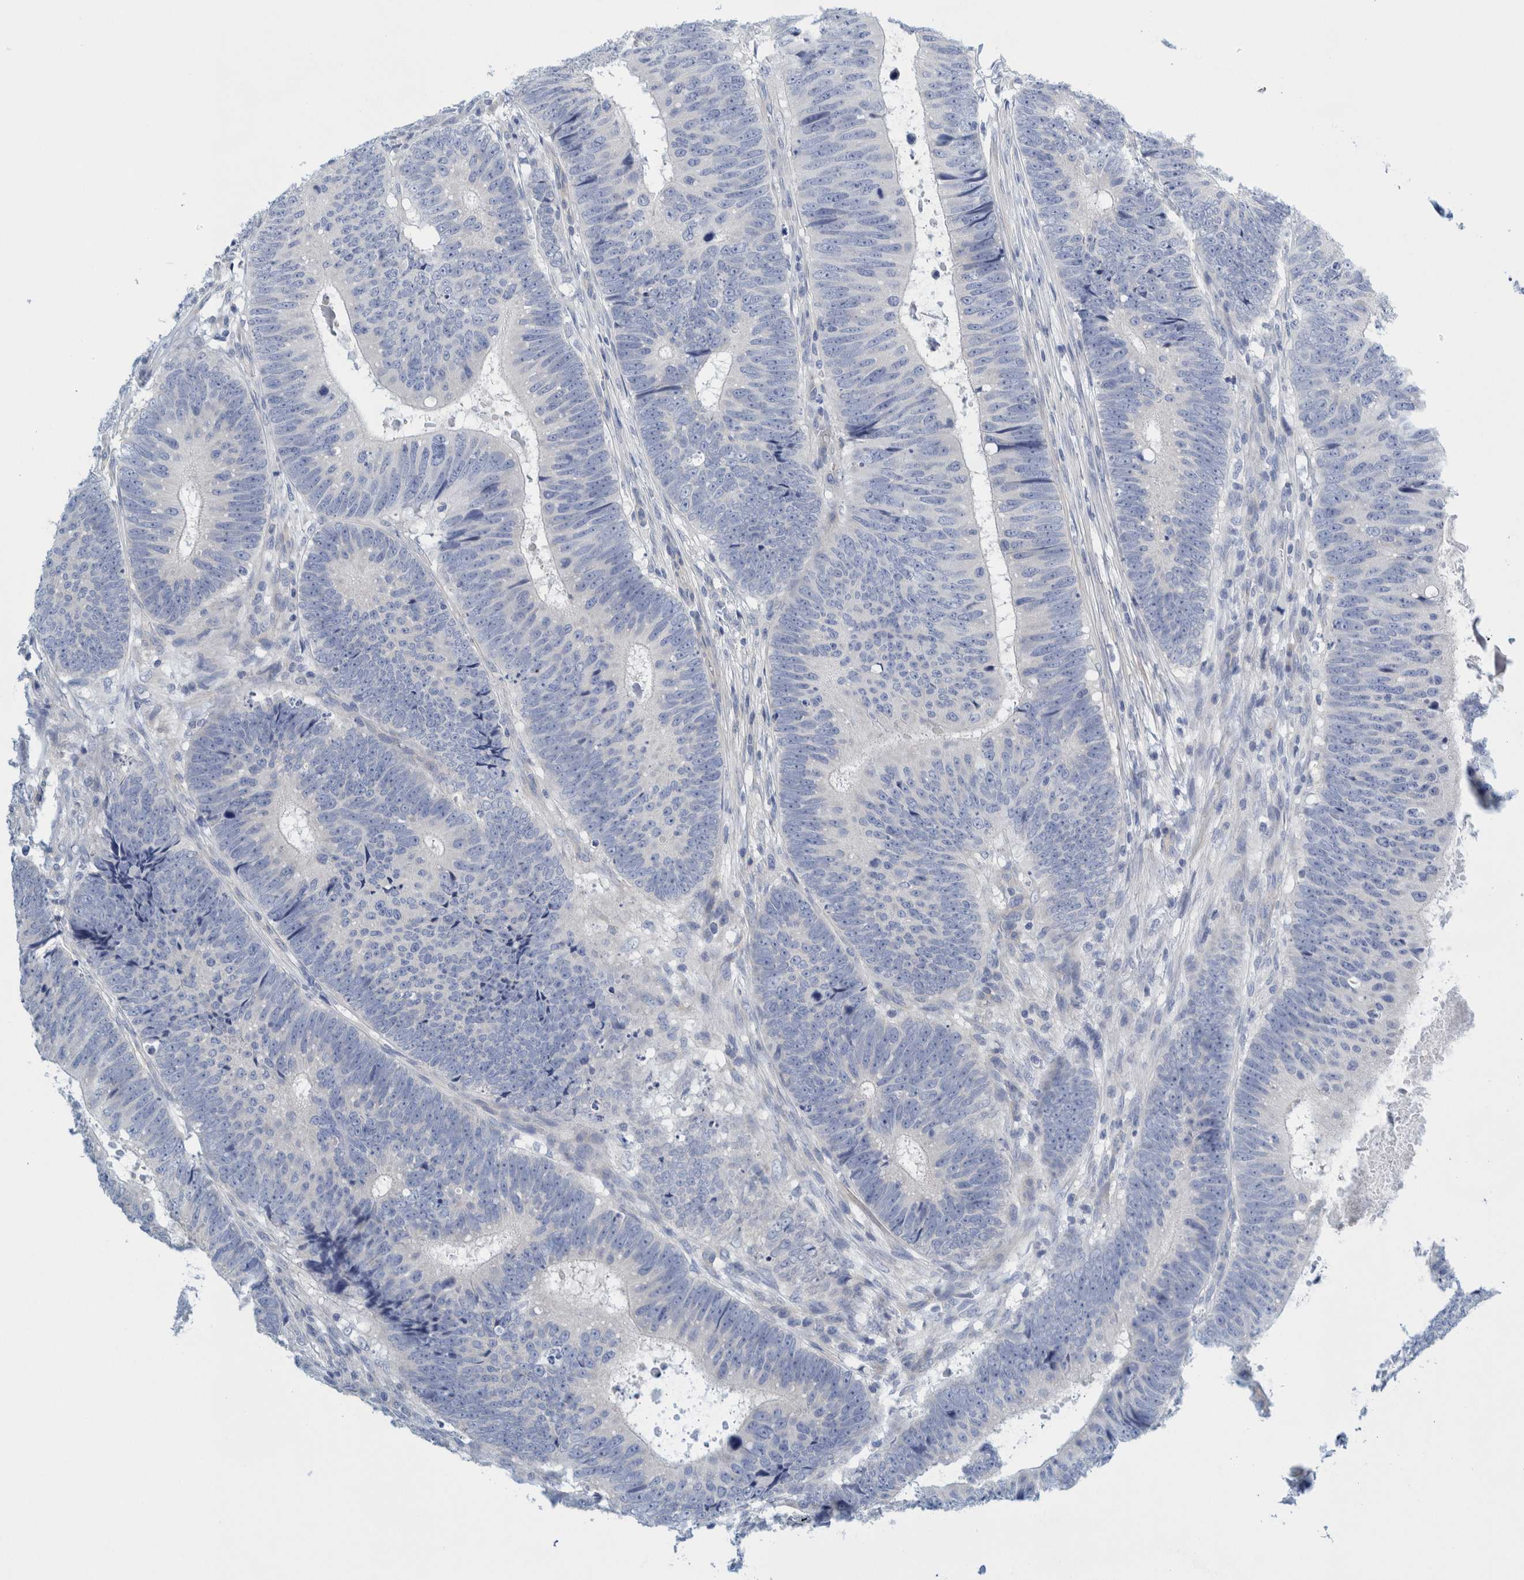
{"staining": {"intensity": "negative", "quantity": "none", "location": "none"}, "tissue": "colorectal cancer", "cell_type": "Tumor cells", "image_type": "cancer", "snomed": [{"axis": "morphology", "description": "Adenocarcinoma, NOS"}, {"axis": "topography", "description": "Colon"}], "caption": "IHC of human colorectal cancer shows no expression in tumor cells.", "gene": "ZNF324B", "patient": {"sex": "male", "age": 56}}